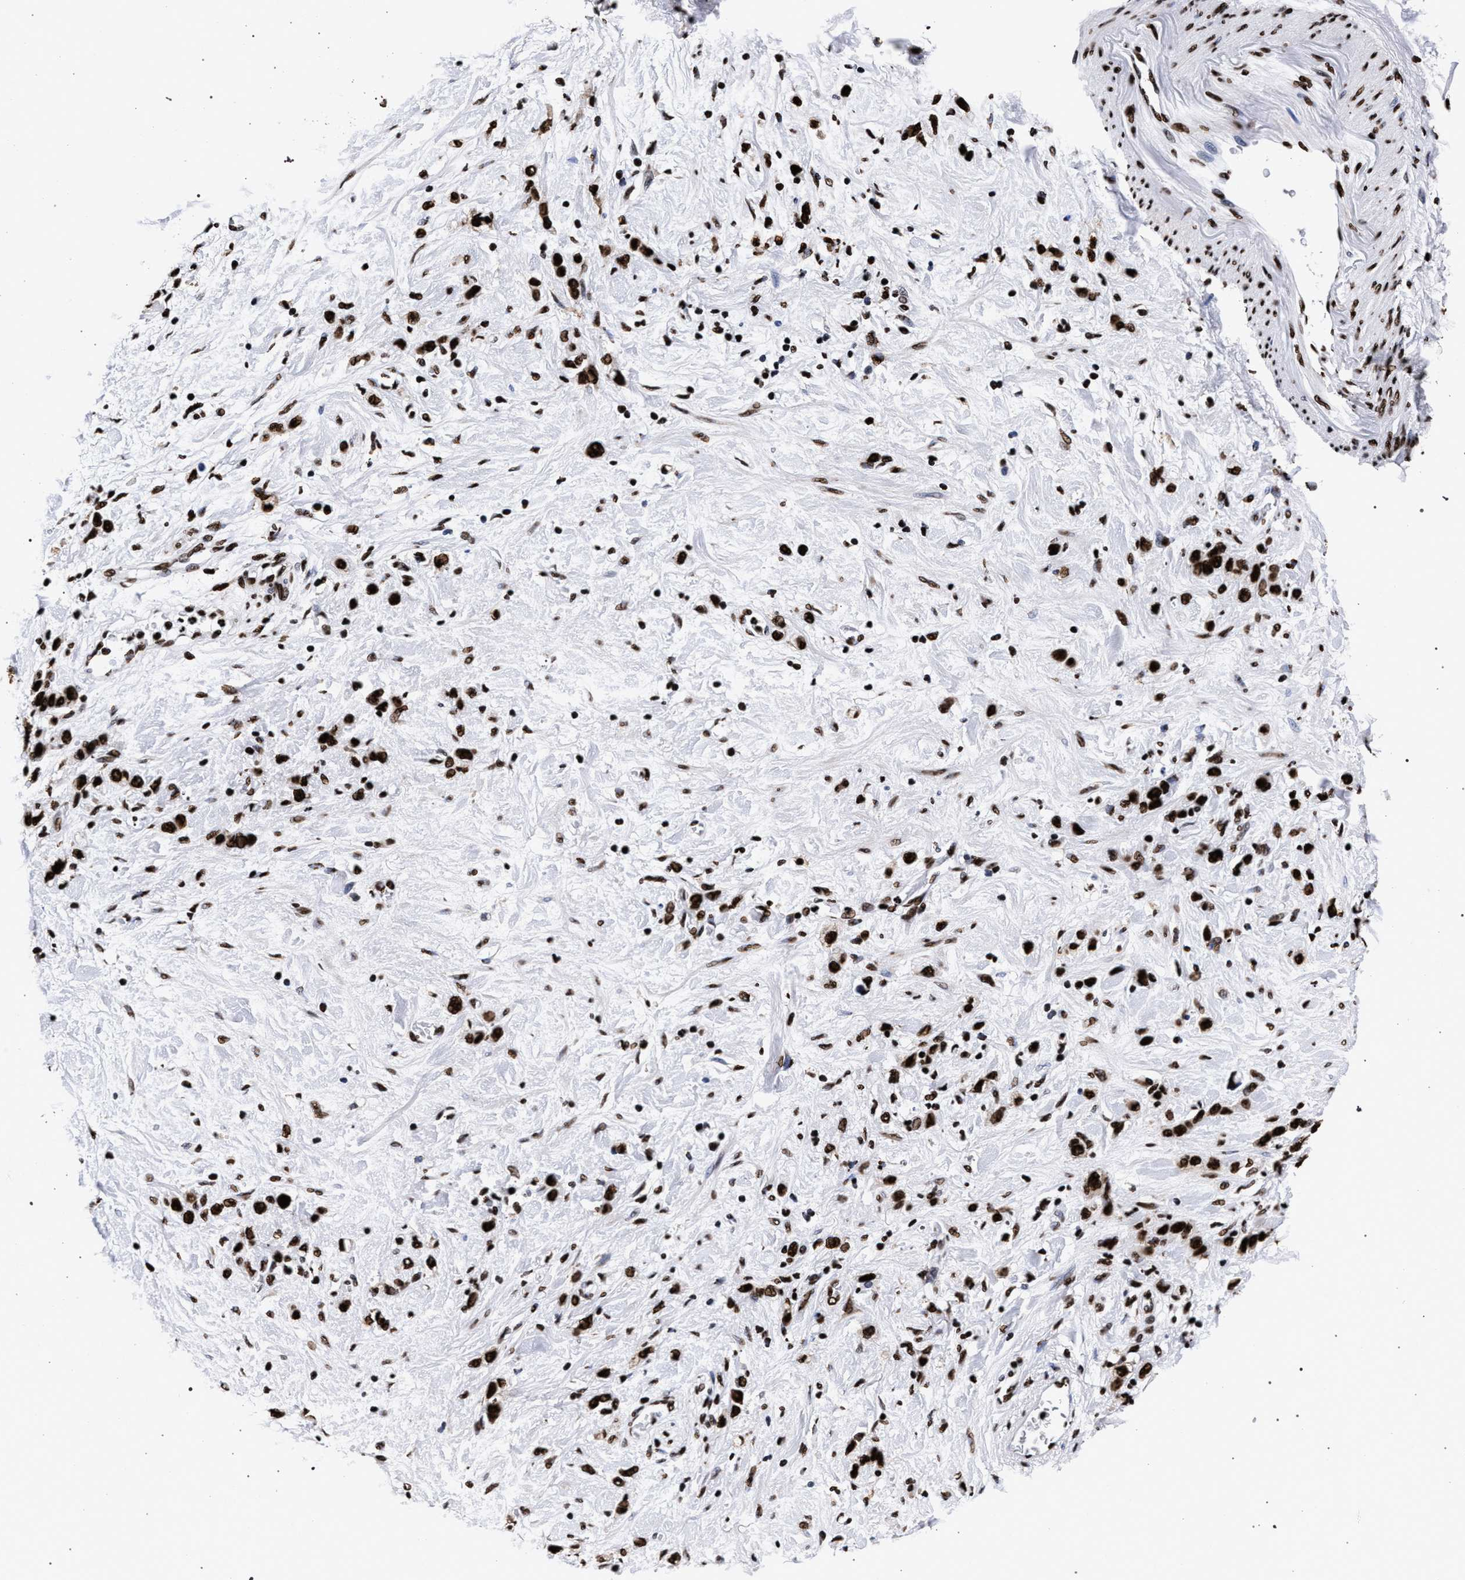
{"staining": {"intensity": "strong", "quantity": ">75%", "location": "nuclear"}, "tissue": "stomach cancer", "cell_type": "Tumor cells", "image_type": "cancer", "snomed": [{"axis": "morphology", "description": "Adenocarcinoma, NOS"}, {"axis": "morphology", "description": "Adenocarcinoma, High grade"}, {"axis": "topography", "description": "Stomach, upper"}, {"axis": "topography", "description": "Stomach, lower"}], "caption": "Immunohistochemistry (IHC) staining of high-grade adenocarcinoma (stomach), which shows high levels of strong nuclear staining in about >75% of tumor cells indicating strong nuclear protein staining. The staining was performed using DAB (3,3'-diaminobenzidine) (brown) for protein detection and nuclei were counterstained in hematoxylin (blue).", "gene": "HNRNPA1", "patient": {"sex": "female", "age": 65}}